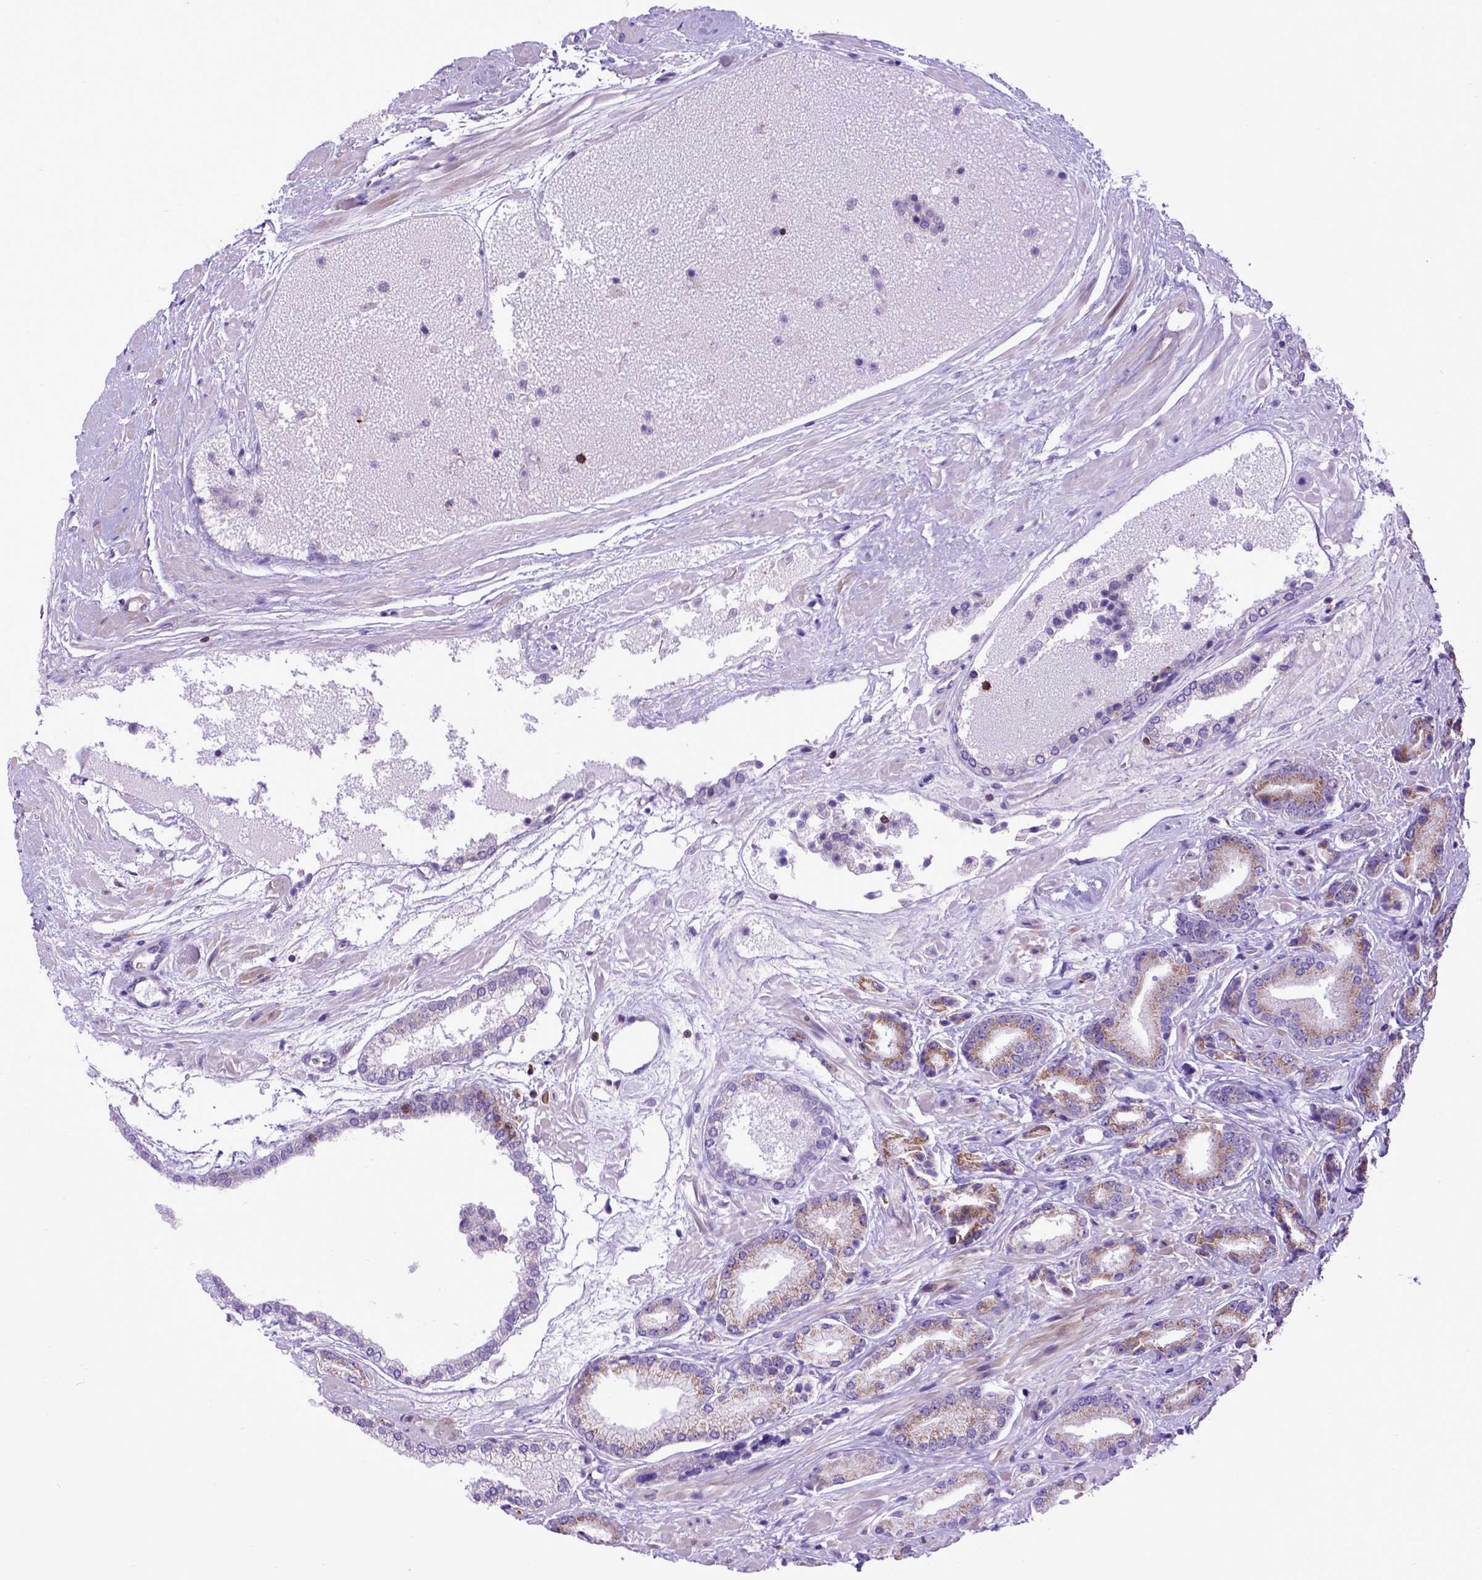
{"staining": {"intensity": "weak", "quantity": "<25%", "location": "cytoplasmic/membranous"}, "tissue": "prostate cancer", "cell_type": "Tumor cells", "image_type": "cancer", "snomed": [{"axis": "morphology", "description": "Adenocarcinoma, High grade"}, {"axis": "topography", "description": "Prostate"}], "caption": "High magnification brightfield microscopy of prostate cancer stained with DAB (3,3'-diaminobenzidine) (brown) and counterstained with hematoxylin (blue): tumor cells show no significant staining.", "gene": "ASAH2", "patient": {"sex": "male", "age": 56}}